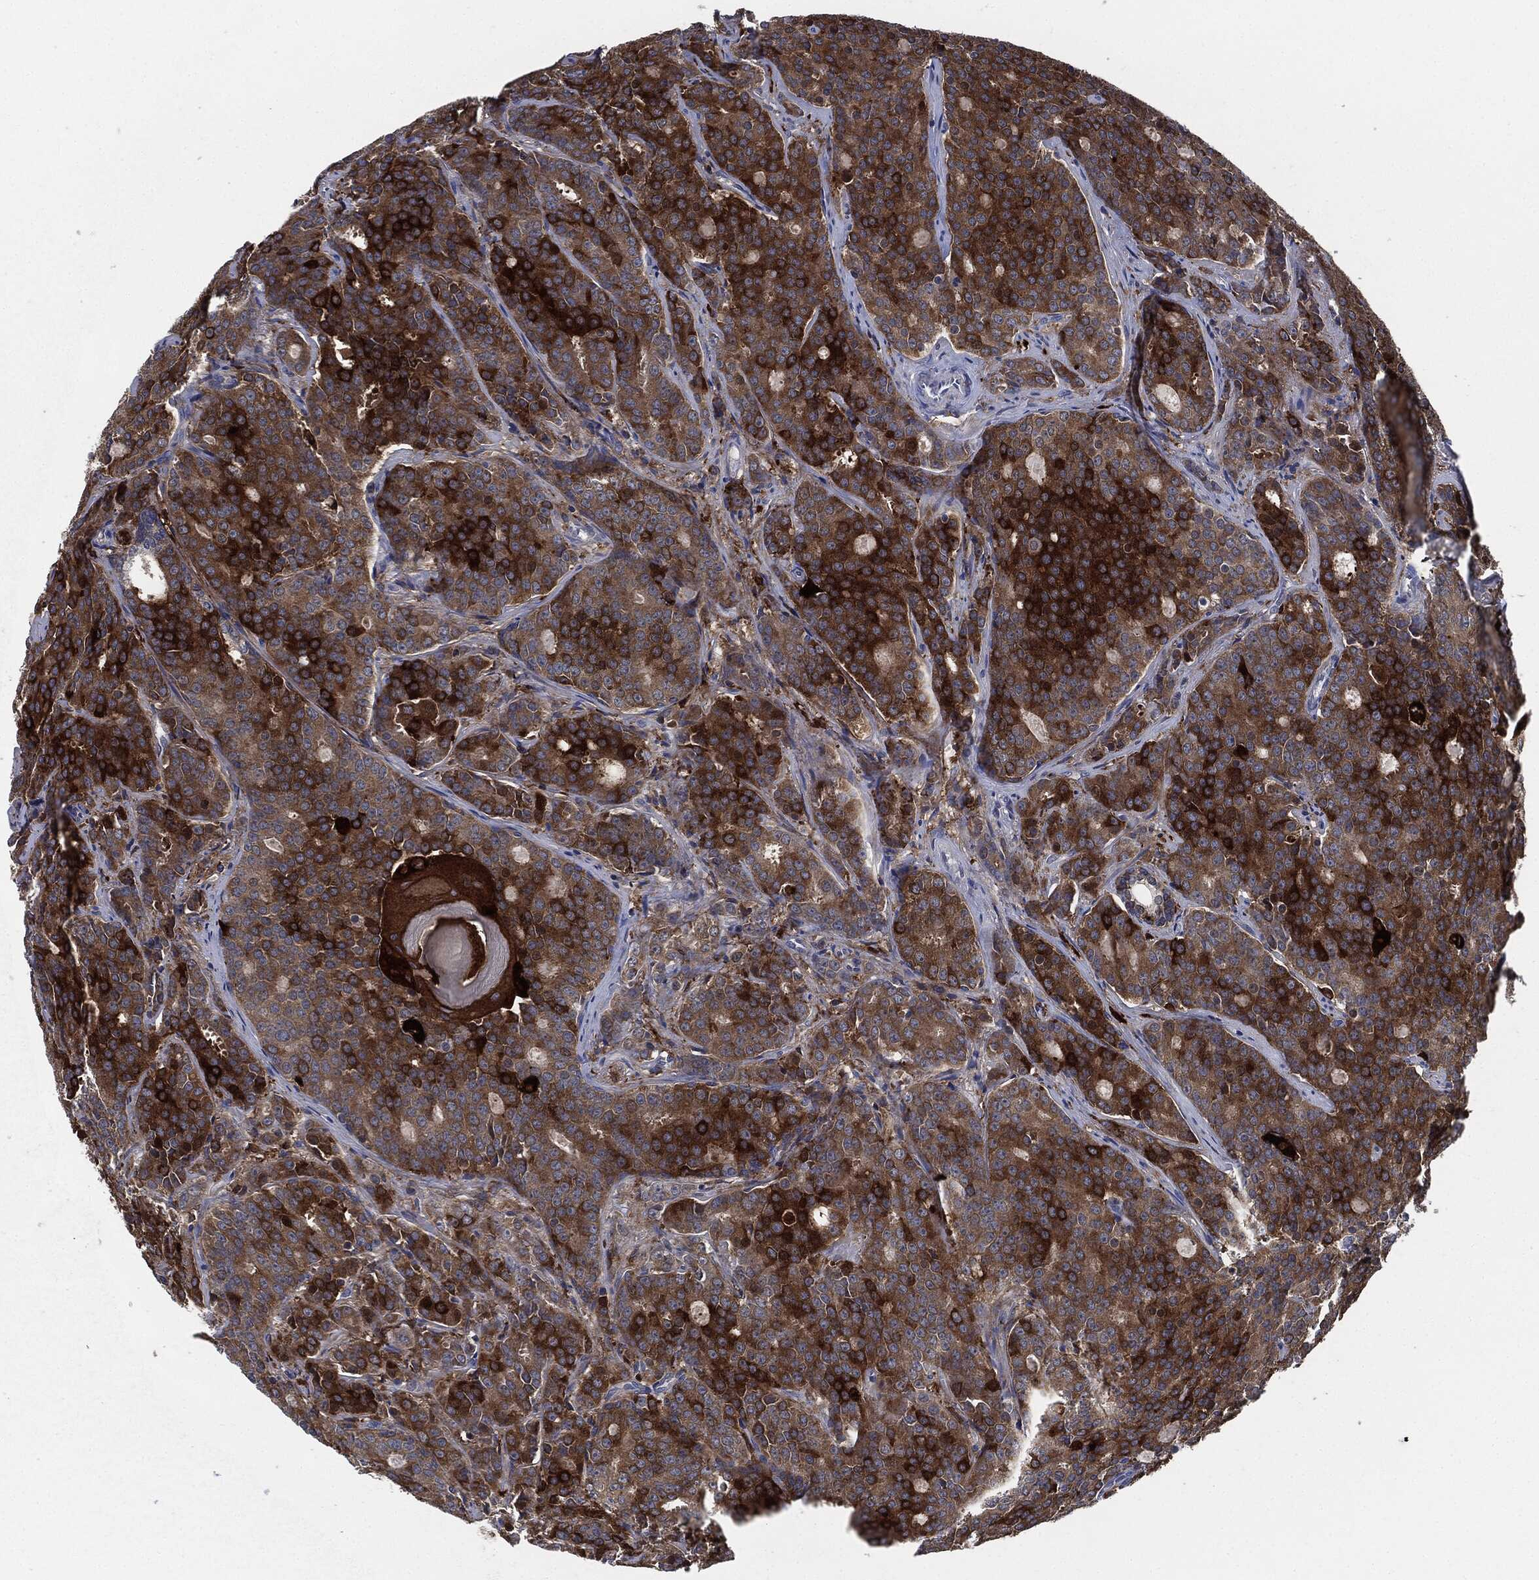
{"staining": {"intensity": "strong", "quantity": ">75%", "location": "cytoplasmic/membranous"}, "tissue": "prostate cancer", "cell_type": "Tumor cells", "image_type": "cancer", "snomed": [{"axis": "morphology", "description": "Adenocarcinoma, NOS"}, {"axis": "topography", "description": "Prostate"}], "caption": "Protein staining displays strong cytoplasmic/membranous positivity in about >75% of tumor cells in prostate cancer (adenocarcinoma). (DAB = brown stain, brightfield microscopy at high magnification).", "gene": "TMEM11", "patient": {"sex": "male", "age": 71}}